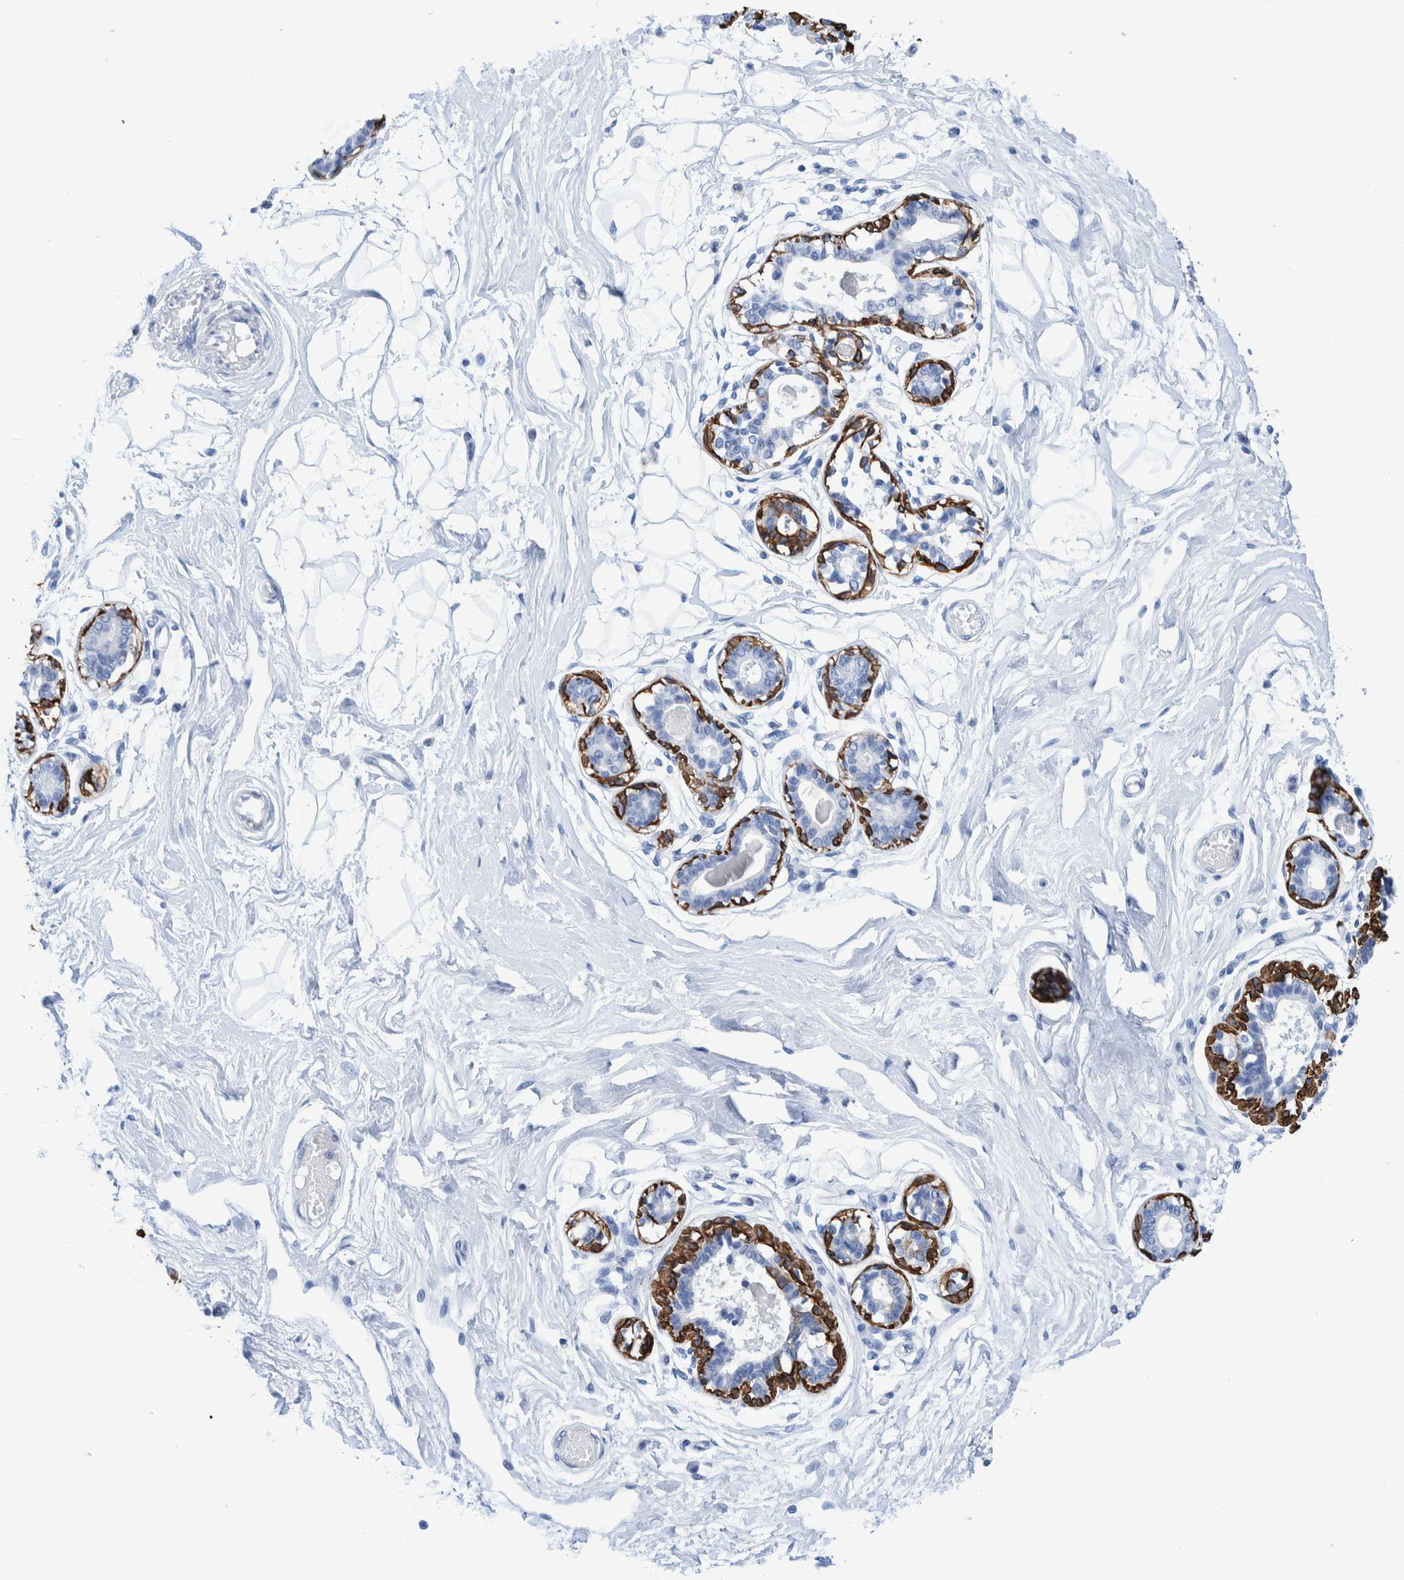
{"staining": {"intensity": "negative", "quantity": "none", "location": "none"}, "tissue": "breast", "cell_type": "Adipocytes", "image_type": "normal", "snomed": [{"axis": "morphology", "description": "Normal tissue, NOS"}, {"axis": "topography", "description": "Breast"}], "caption": "Immunohistochemistry image of unremarkable human breast stained for a protein (brown), which shows no expression in adipocytes.", "gene": "KRT14", "patient": {"sex": "female", "age": 45}}